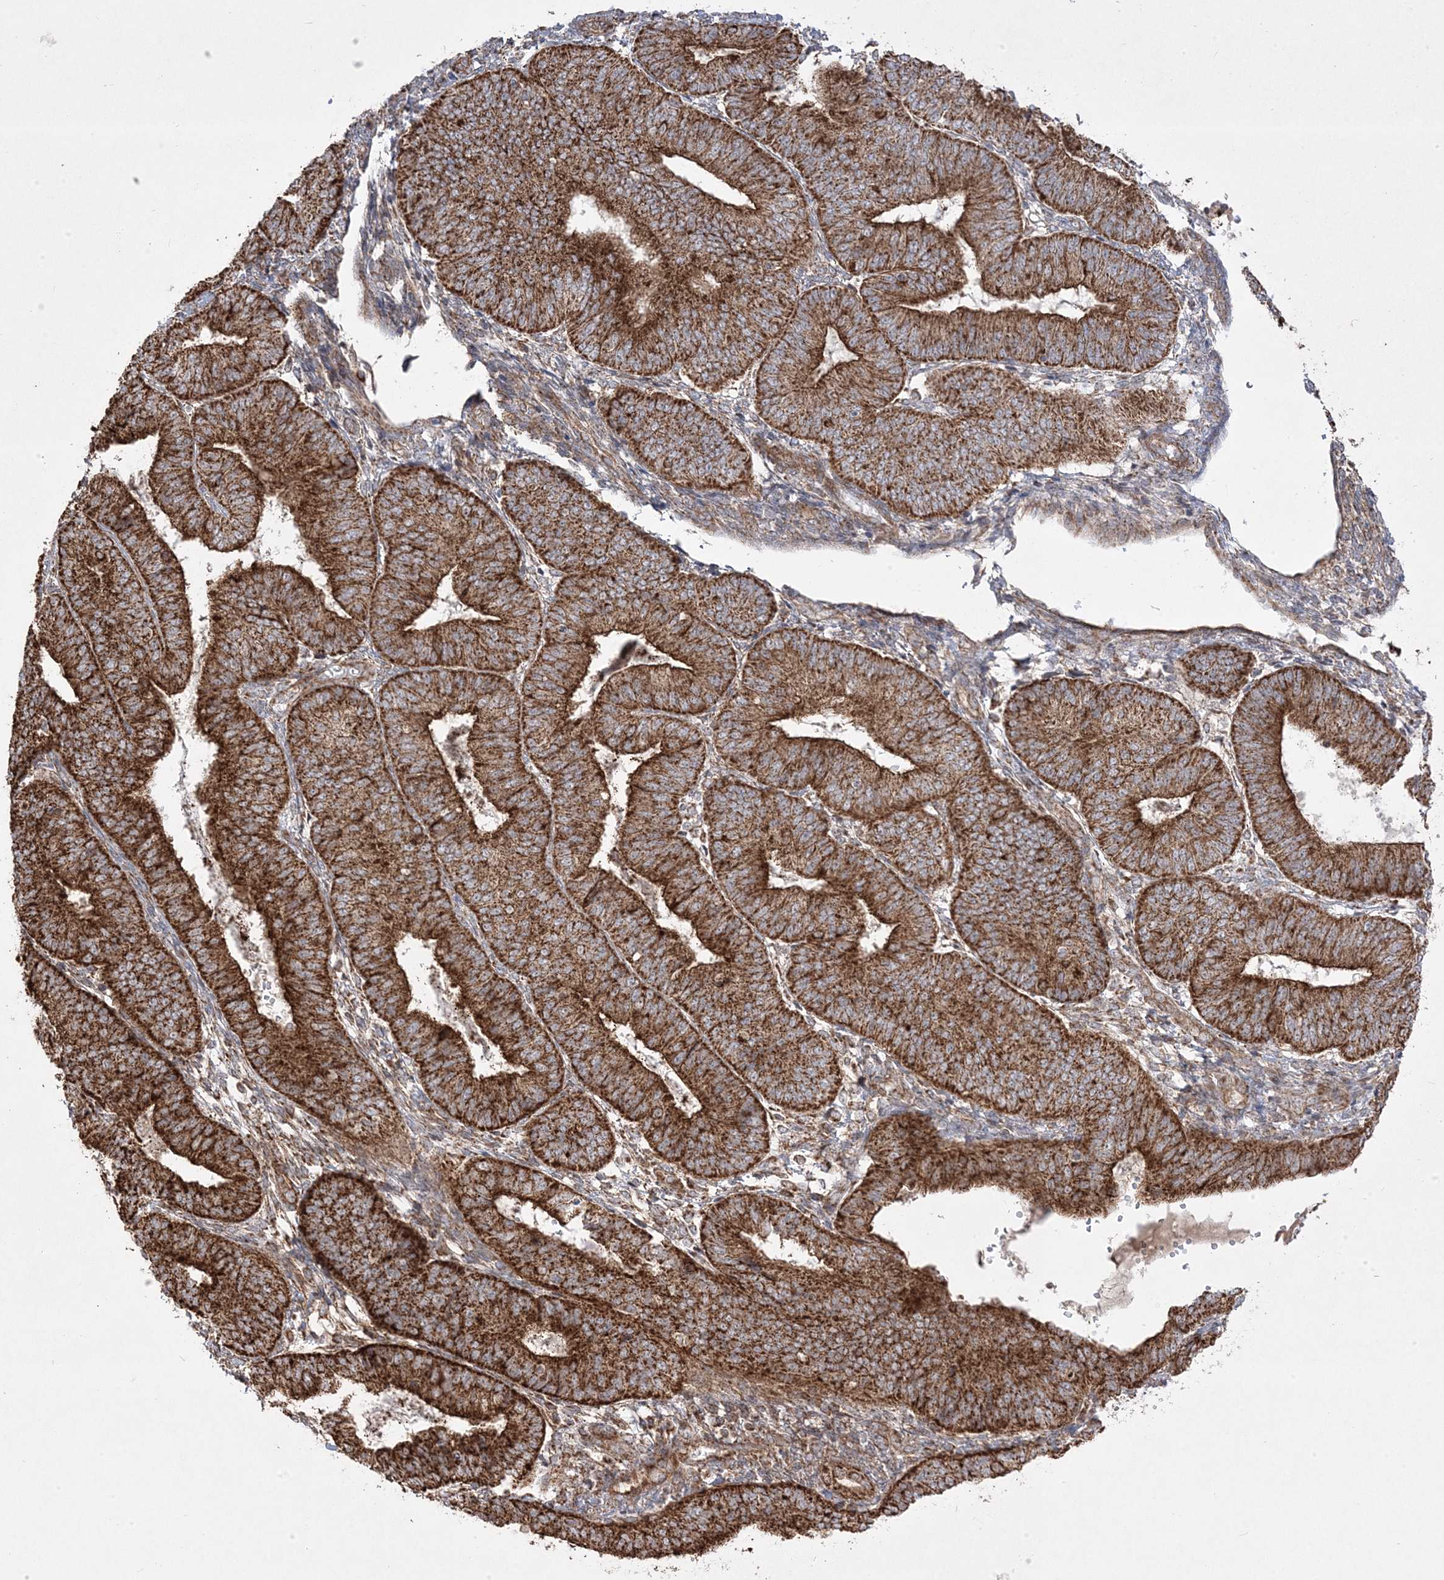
{"staining": {"intensity": "strong", "quantity": ">75%", "location": "cytoplasmic/membranous"}, "tissue": "endometrial cancer", "cell_type": "Tumor cells", "image_type": "cancer", "snomed": [{"axis": "morphology", "description": "Adenocarcinoma, NOS"}, {"axis": "topography", "description": "Endometrium"}], "caption": "This micrograph reveals endometrial cancer stained with IHC to label a protein in brown. The cytoplasmic/membranous of tumor cells show strong positivity for the protein. Nuclei are counter-stained blue.", "gene": "CLUAP1", "patient": {"sex": "female", "age": 58}}